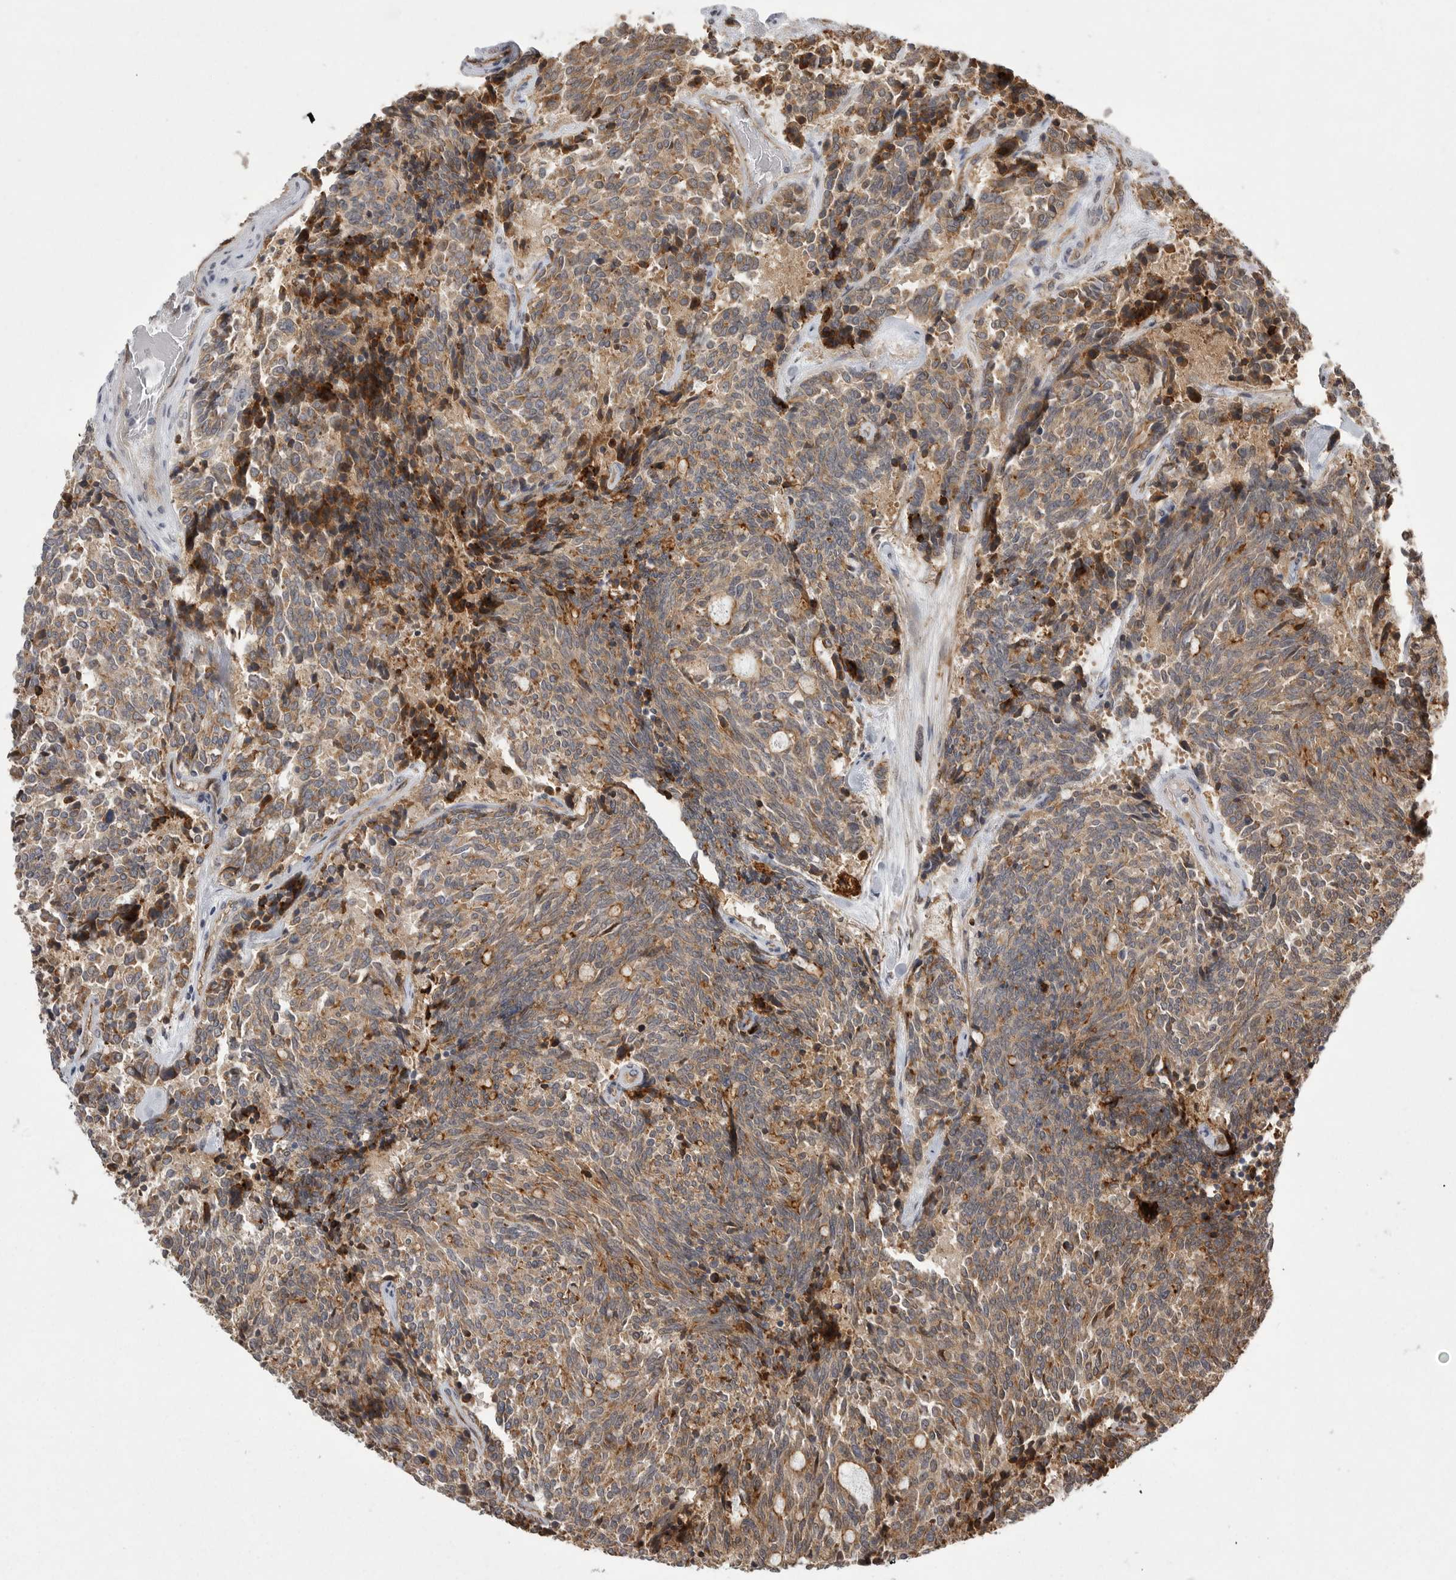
{"staining": {"intensity": "moderate", "quantity": ">75%", "location": "cytoplasmic/membranous"}, "tissue": "carcinoid", "cell_type": "Tumor cells", "image_type": "cancer", "snomed": [{"axis": "morphology", "description": "Carcinoid, malignant, NOS"}, {"axis": "topography", "description": "Pancreas"}], "caption": "Brown immunohistochemical staining in malignant carcinoid demonstrates moderate cytoplasmic/membranous positivity in approximately >75% of tumor cells.", "gene": "NECTIN1", "patient": {"sex": "female", "age": 54}}